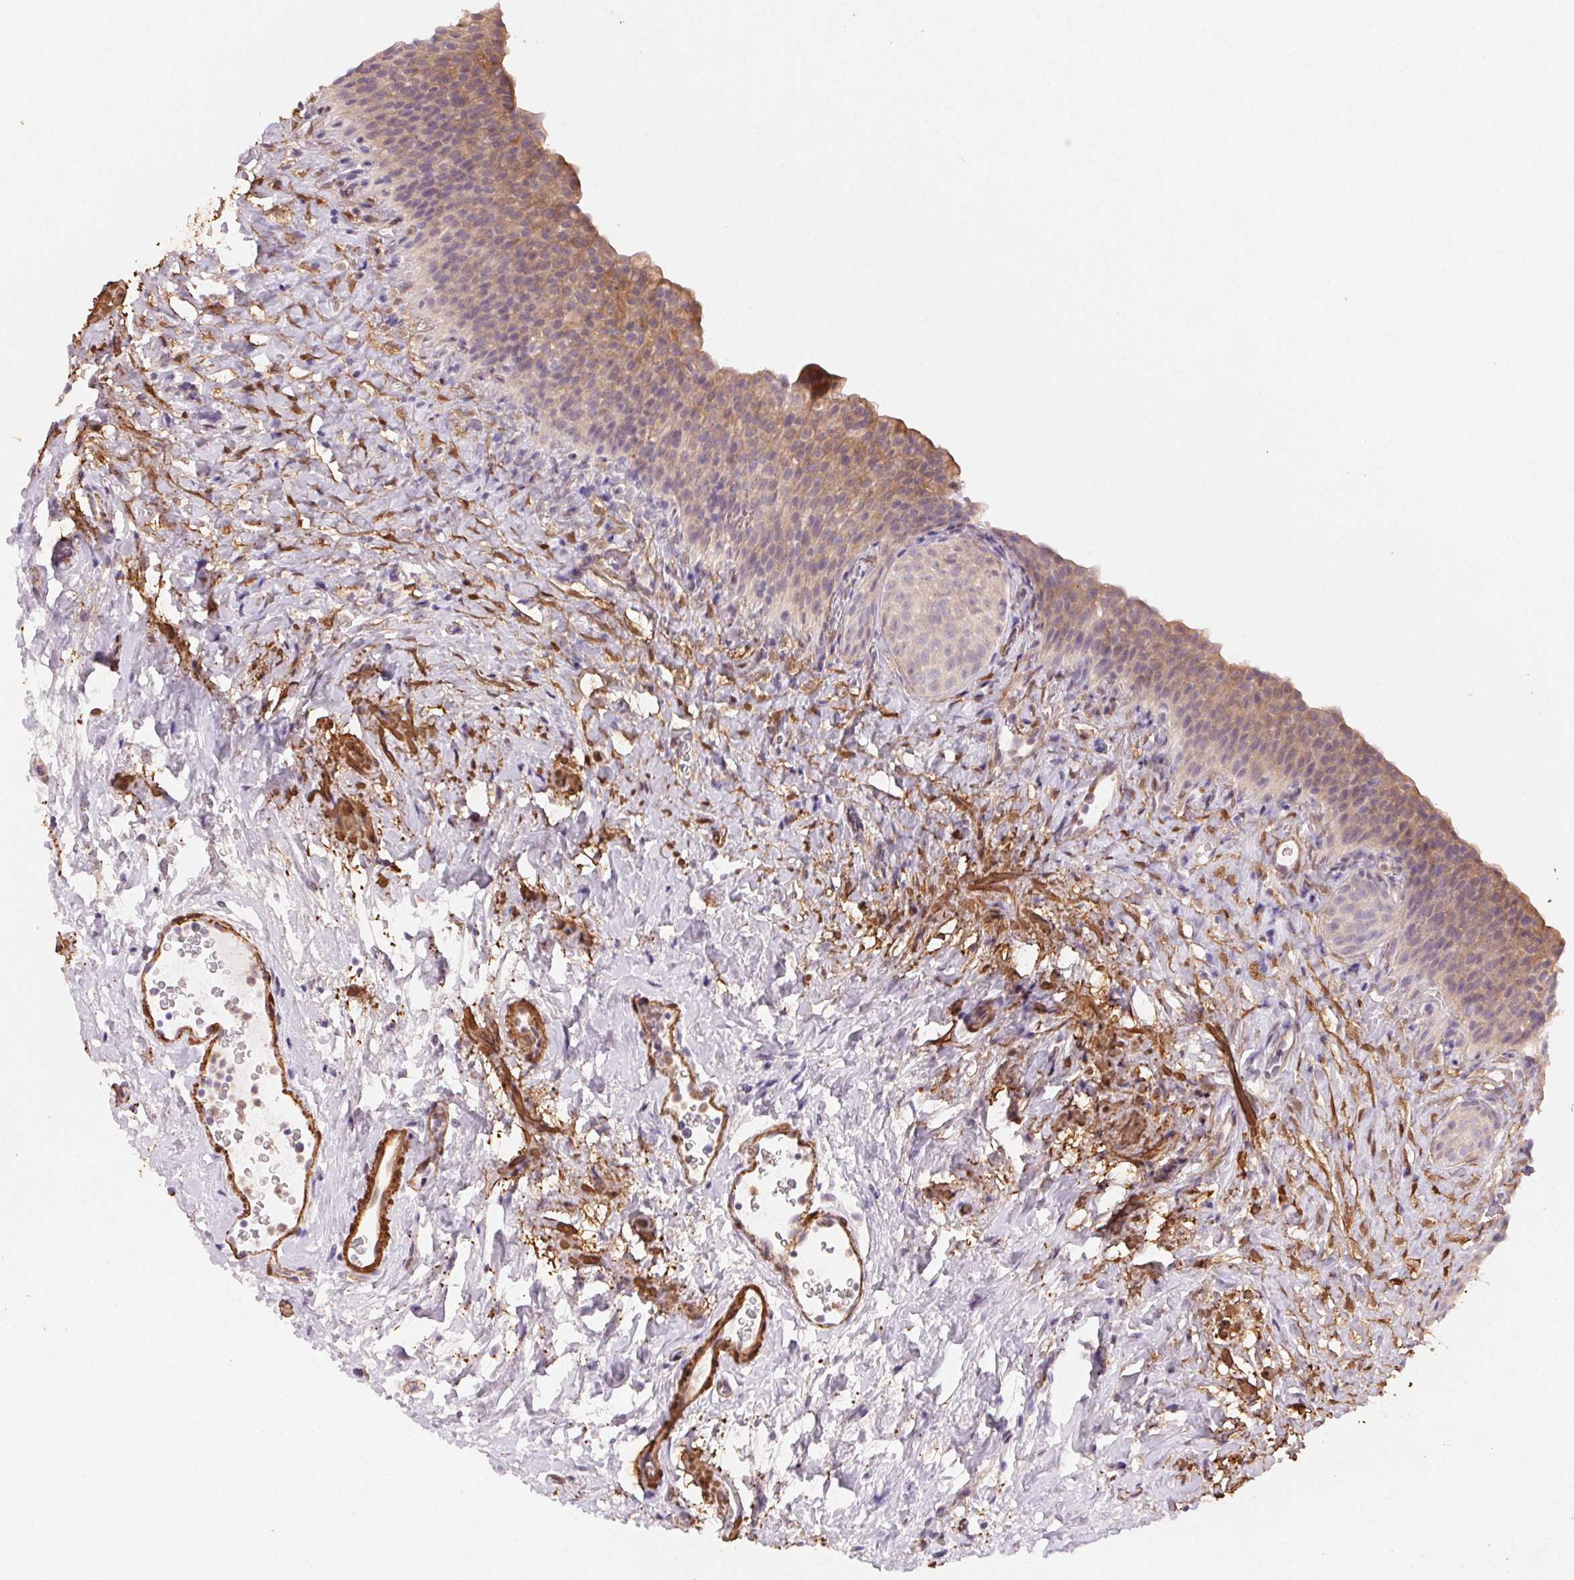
{"staining": {"intensity": "moderate", "quantity": "25%-75%", "location": "cytoplasmic/membranous"}, "tissue": "urinary bladder", "cell_type": "Urothelial cells", "image_type": "normal", "snomed": [{"axis": "morphology", "description": "Normal tissue, NOS"}, {"axis": "topography", "description": "Urinary bladder"}, {"axis": "topography", "description": "Prostate"}], "caption": "Immunohistochemical staining of normal urinary bladder displays medium levels of moderate cytoplasmic/membranous positivity in approximately 25%-75% of urothelial cells.", "gene": "GPX8", "patient": {"sex": "male", "age": 76}}